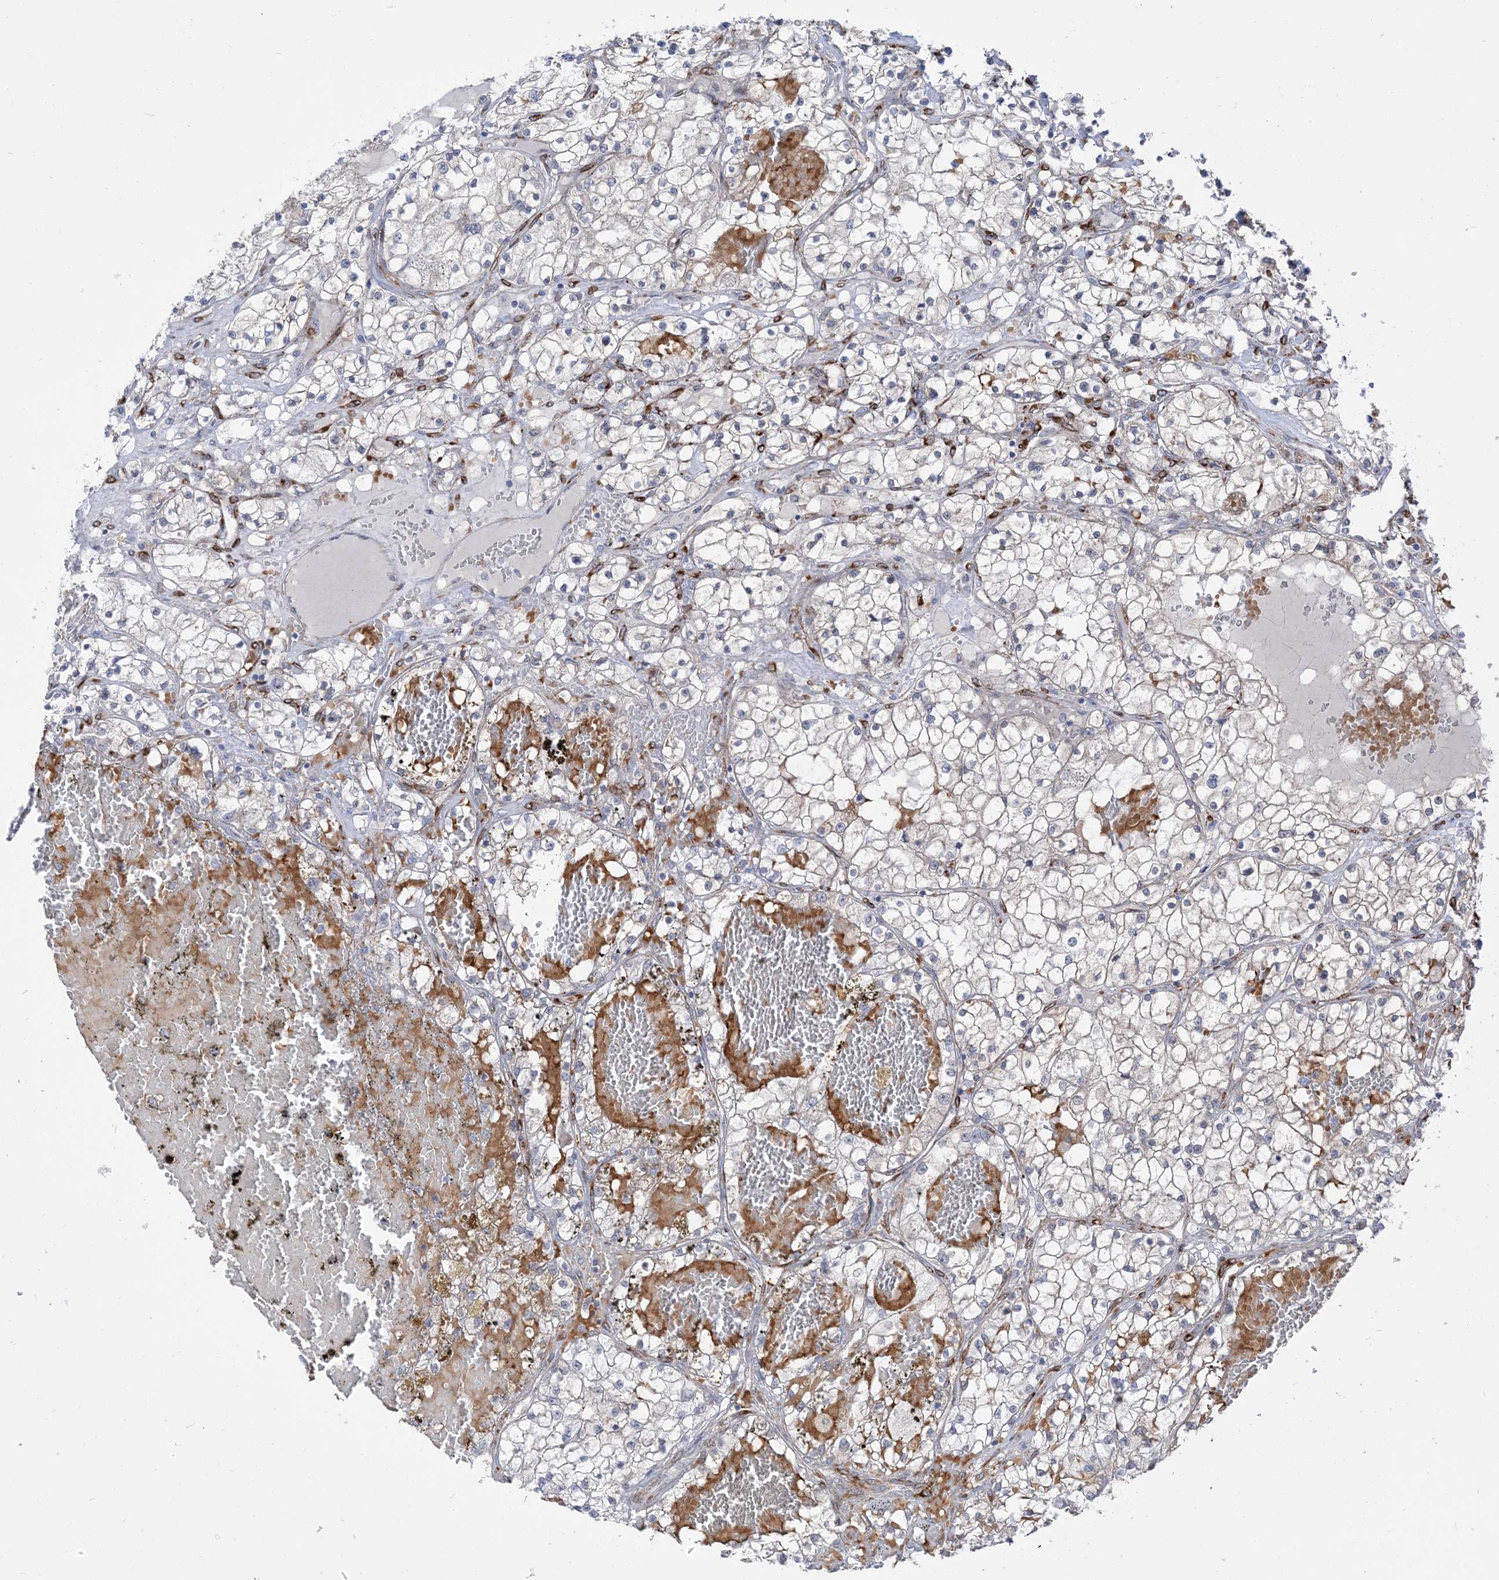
{"staining": {"intensity": "negative", "quantity": "none", "location": "none"}, "tissue": "renal cancer", "cell_type": "Tumor cells", "image_type": "cancer", "snomed": [{"axis": "morphology", "description": "Normal tissue, NOS"}, {"axis": "morphology", "description": "Adenocarcinoma, NOS"}, {"axis": "topography", "description": "Kidney"}], "caption": "The histopathology image shows no significant staining in tumor cells of adenocarcinoma (renal).", "gene": "RIN1", "patient": {"sex": "male", "age": 68}}